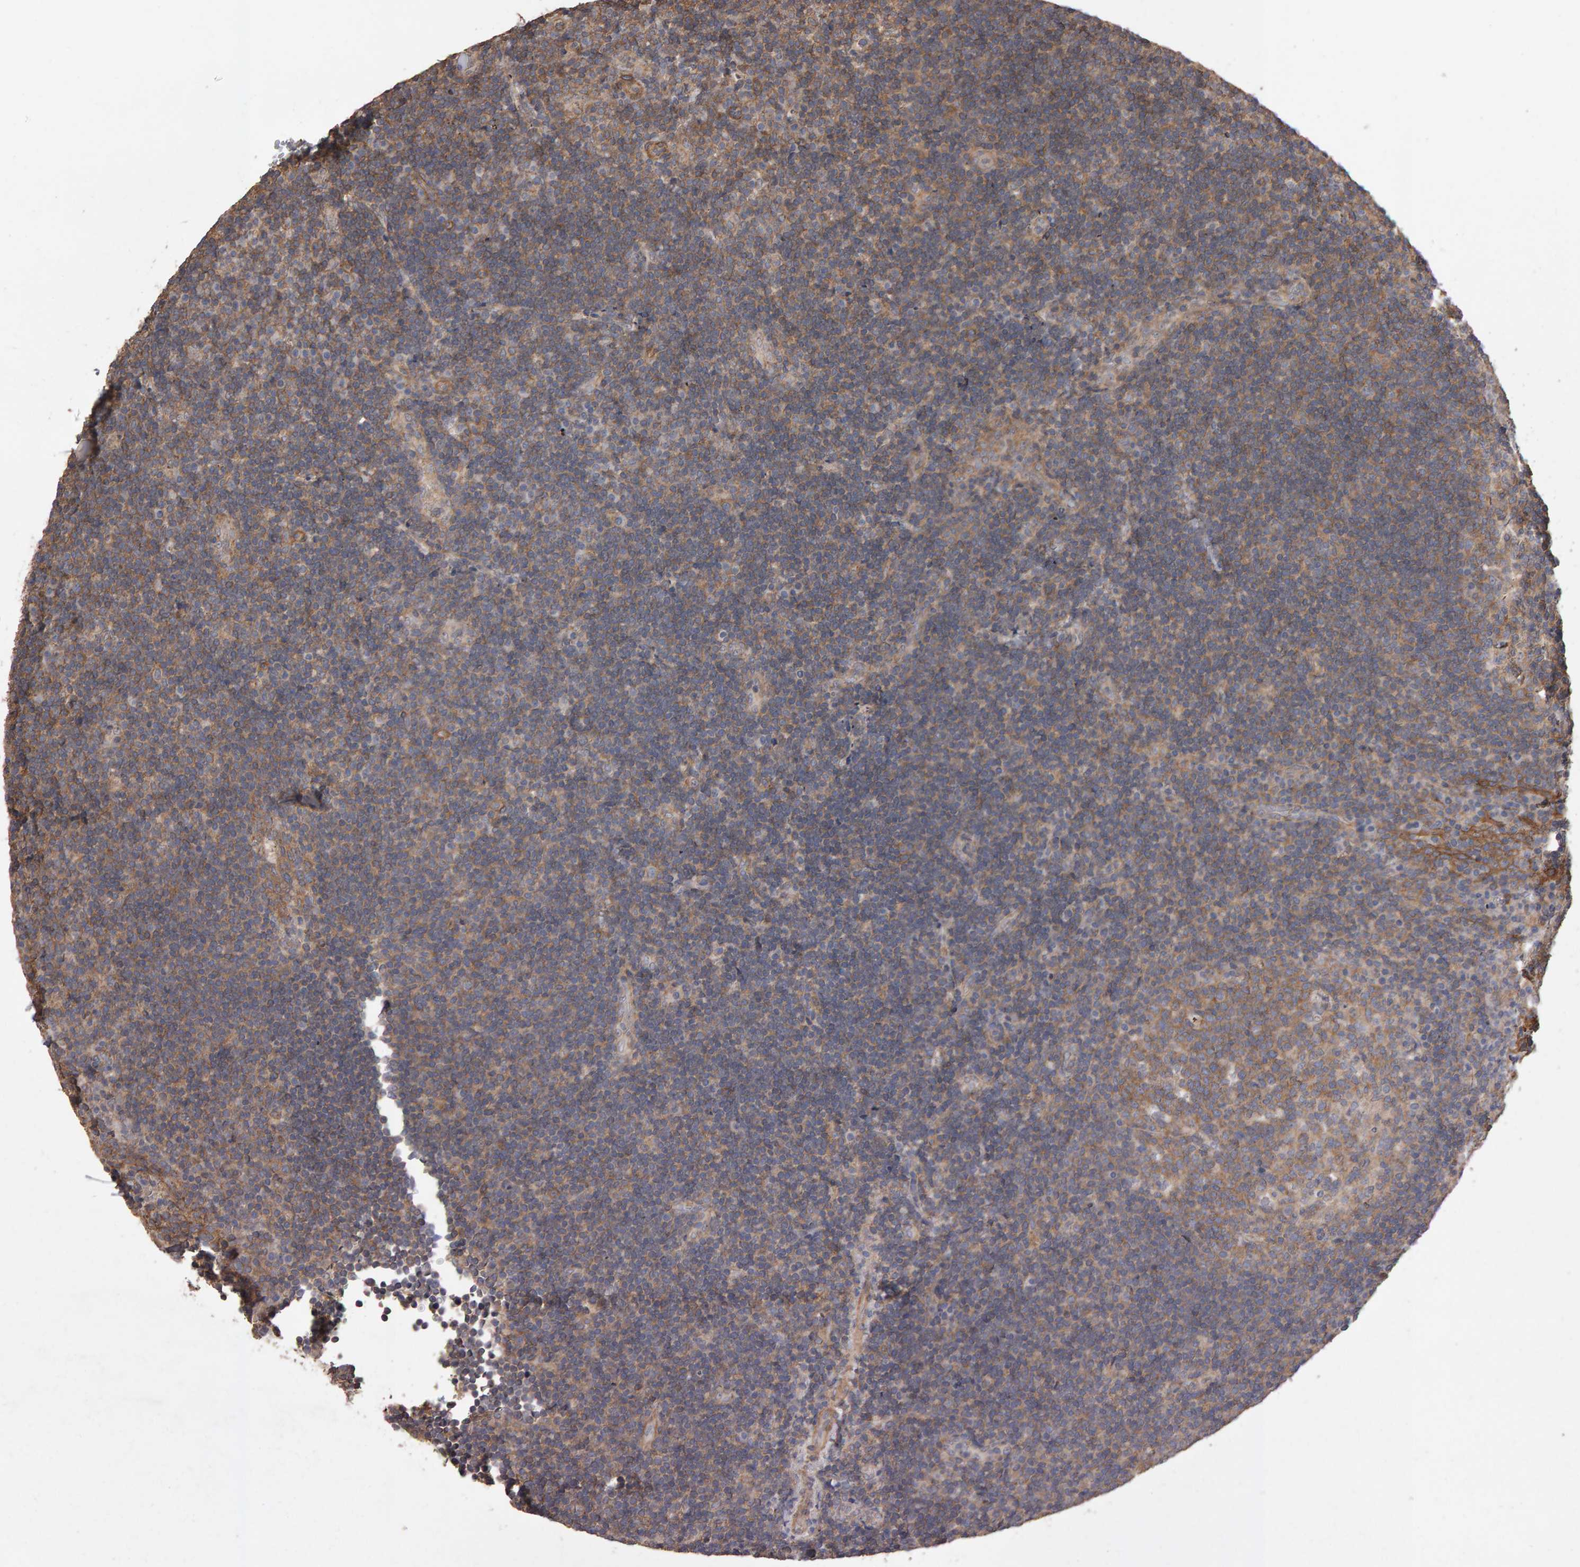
{"staining": {"intensity": "moderate", "quantity": ">75%", "location": "cytoplasmic/membranous"}, "tissue": "lymphoma", "cell_type": "Tumor cells", "image_type": "cancer", "snomed": [{"axis": "morphology", "description": "Malignant lymphoma, non-Hodgkin's type, High grade"}, {"axis": "topography", "description": "Tonsil"}], "caption": "A medium amount of moderate cytoplasmic/membranous staining is seen in approximately >75% of tumor cells in lymphoma tissue.", "gene": "SCRIB", "patient": {"sex": "female", "age": 36}}